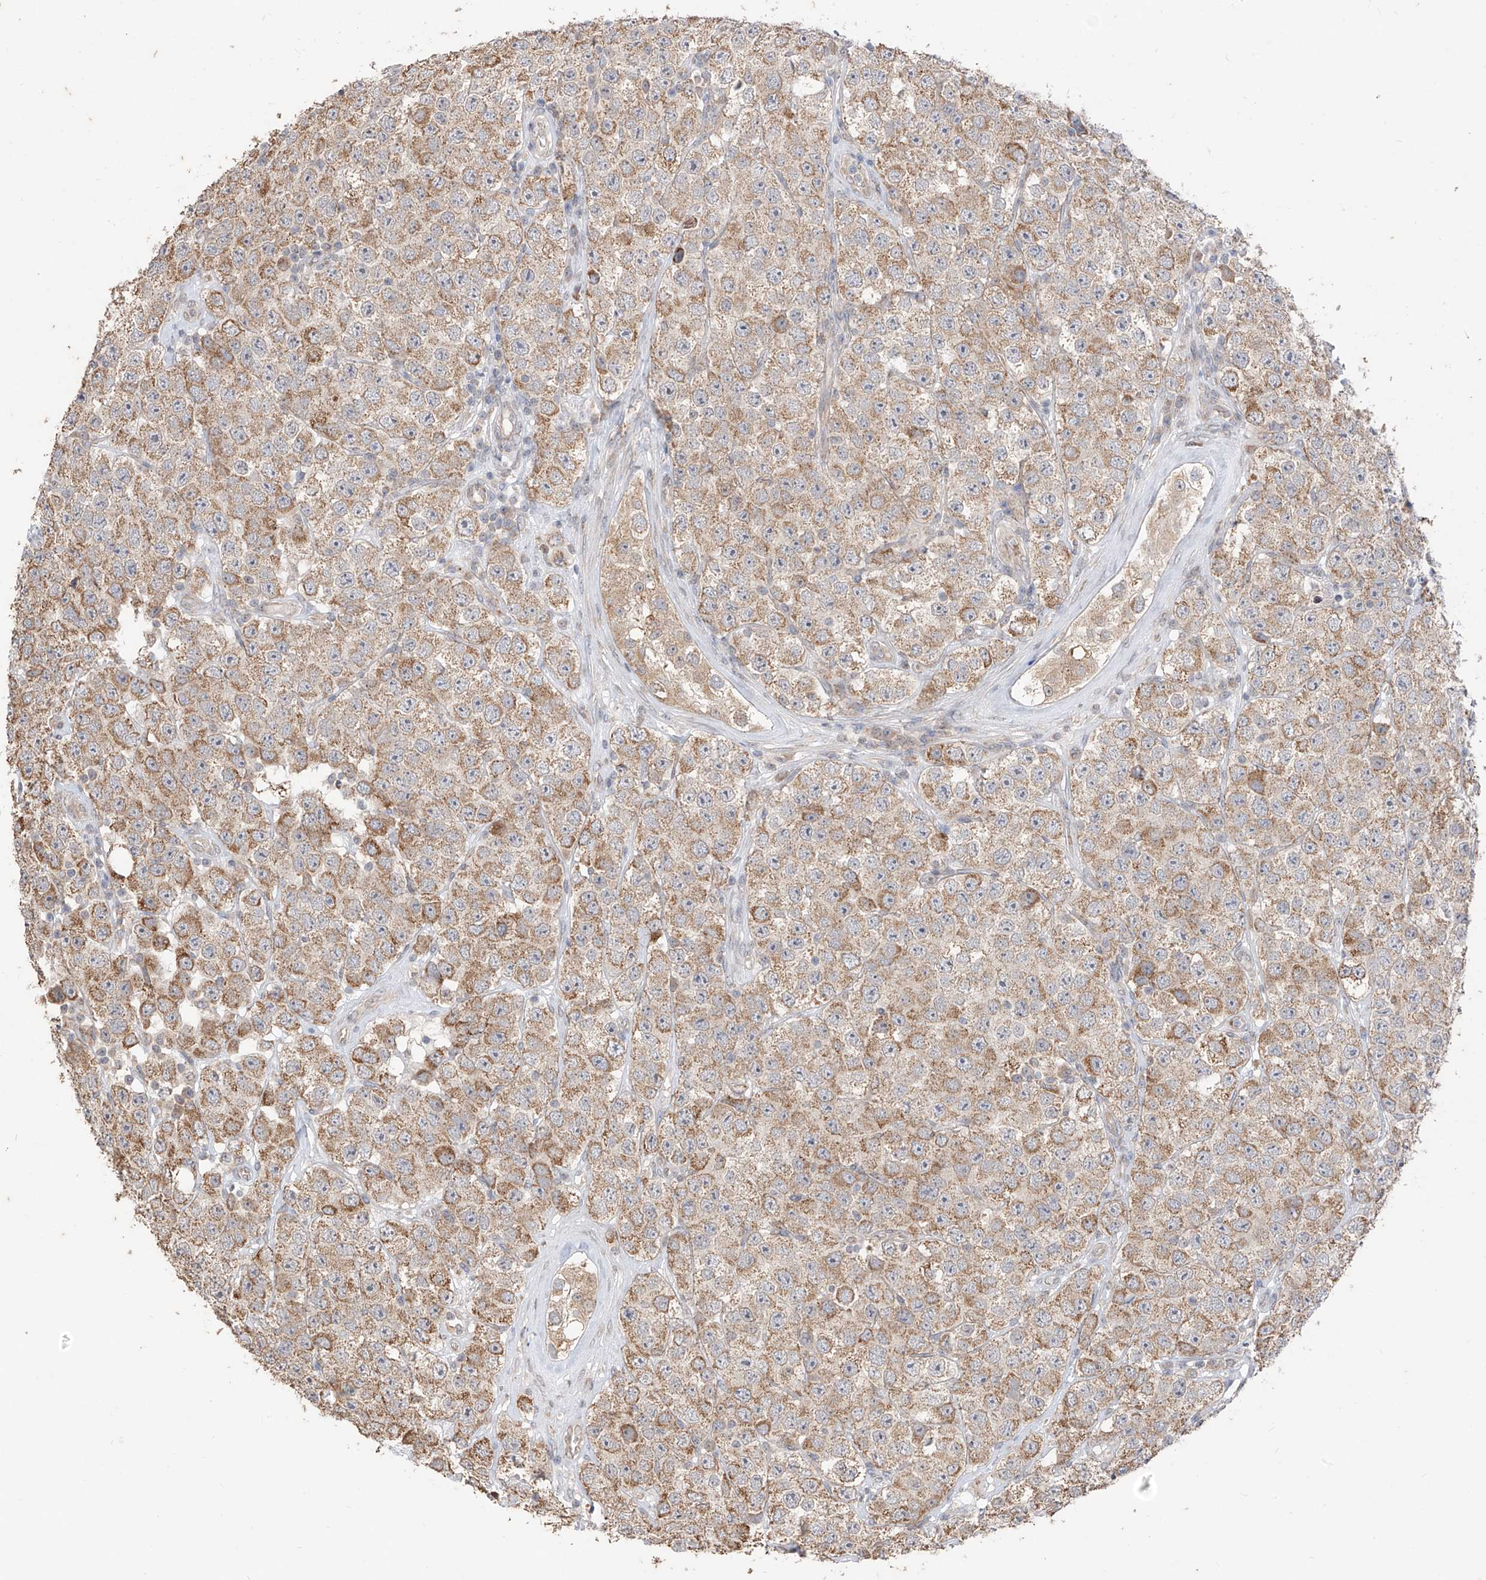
{"staining": {"intensity": "moderate", "quantity": ">75%", "location": "cytoplasmic/membranous"}, "tissue": "testis cancer", "cell_type": "Tumor cells", "image_type": "cancer", "snomed": [{"axis": "morphology", "description": "Seminoma, NOS"}, {"axis": "topography", "description": "Testis"}], "caption": "A medium amount of moderate cytoplasmic/membranous expression is present in about >75% of tumor cells in testis seminoma tissue. (Brightfield microscopy of DAB IHC at high magnification).", "gene": "MTUS2", "patient": {"sex": "male", "age": 28}}